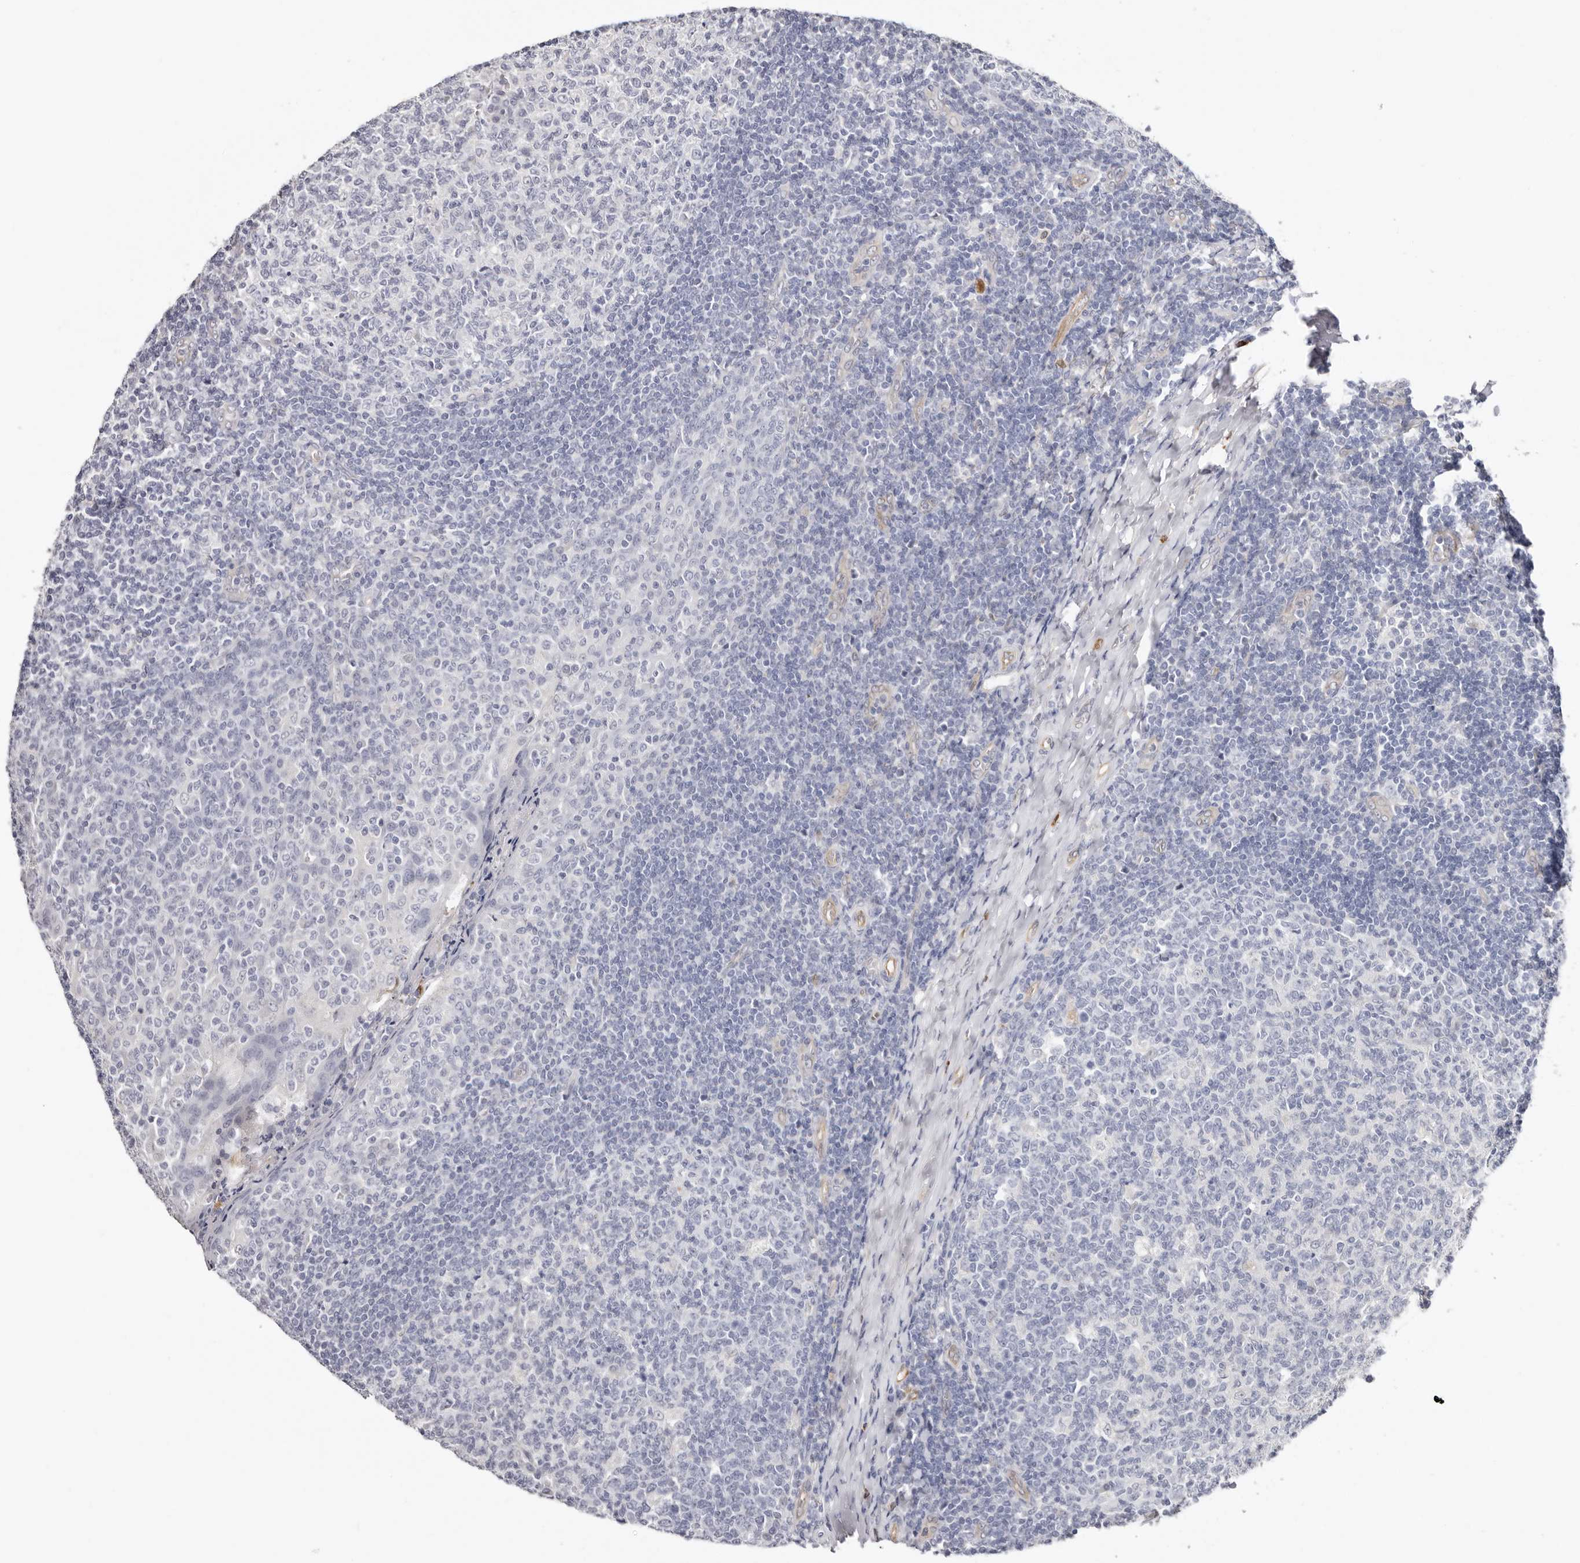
{"staining": {"intensity": "negative", "quantity": "none", "location": "none"}, "tissue": "tonsil", "cell_type": "Germinal center cells", "image_type": "normal", "snomed": [{"axis": "morphology", "description": "Normal tissue, NOS"}, {"axis": "topography", "description": "Tonsil"}], "caption": "Immunohistochemistry of benign tonsil displays no expression in germinal center cells. (DAB IHC, high magnification).", "gene": "PKDCC", "patient": {"sex": "female", "age": 19}}